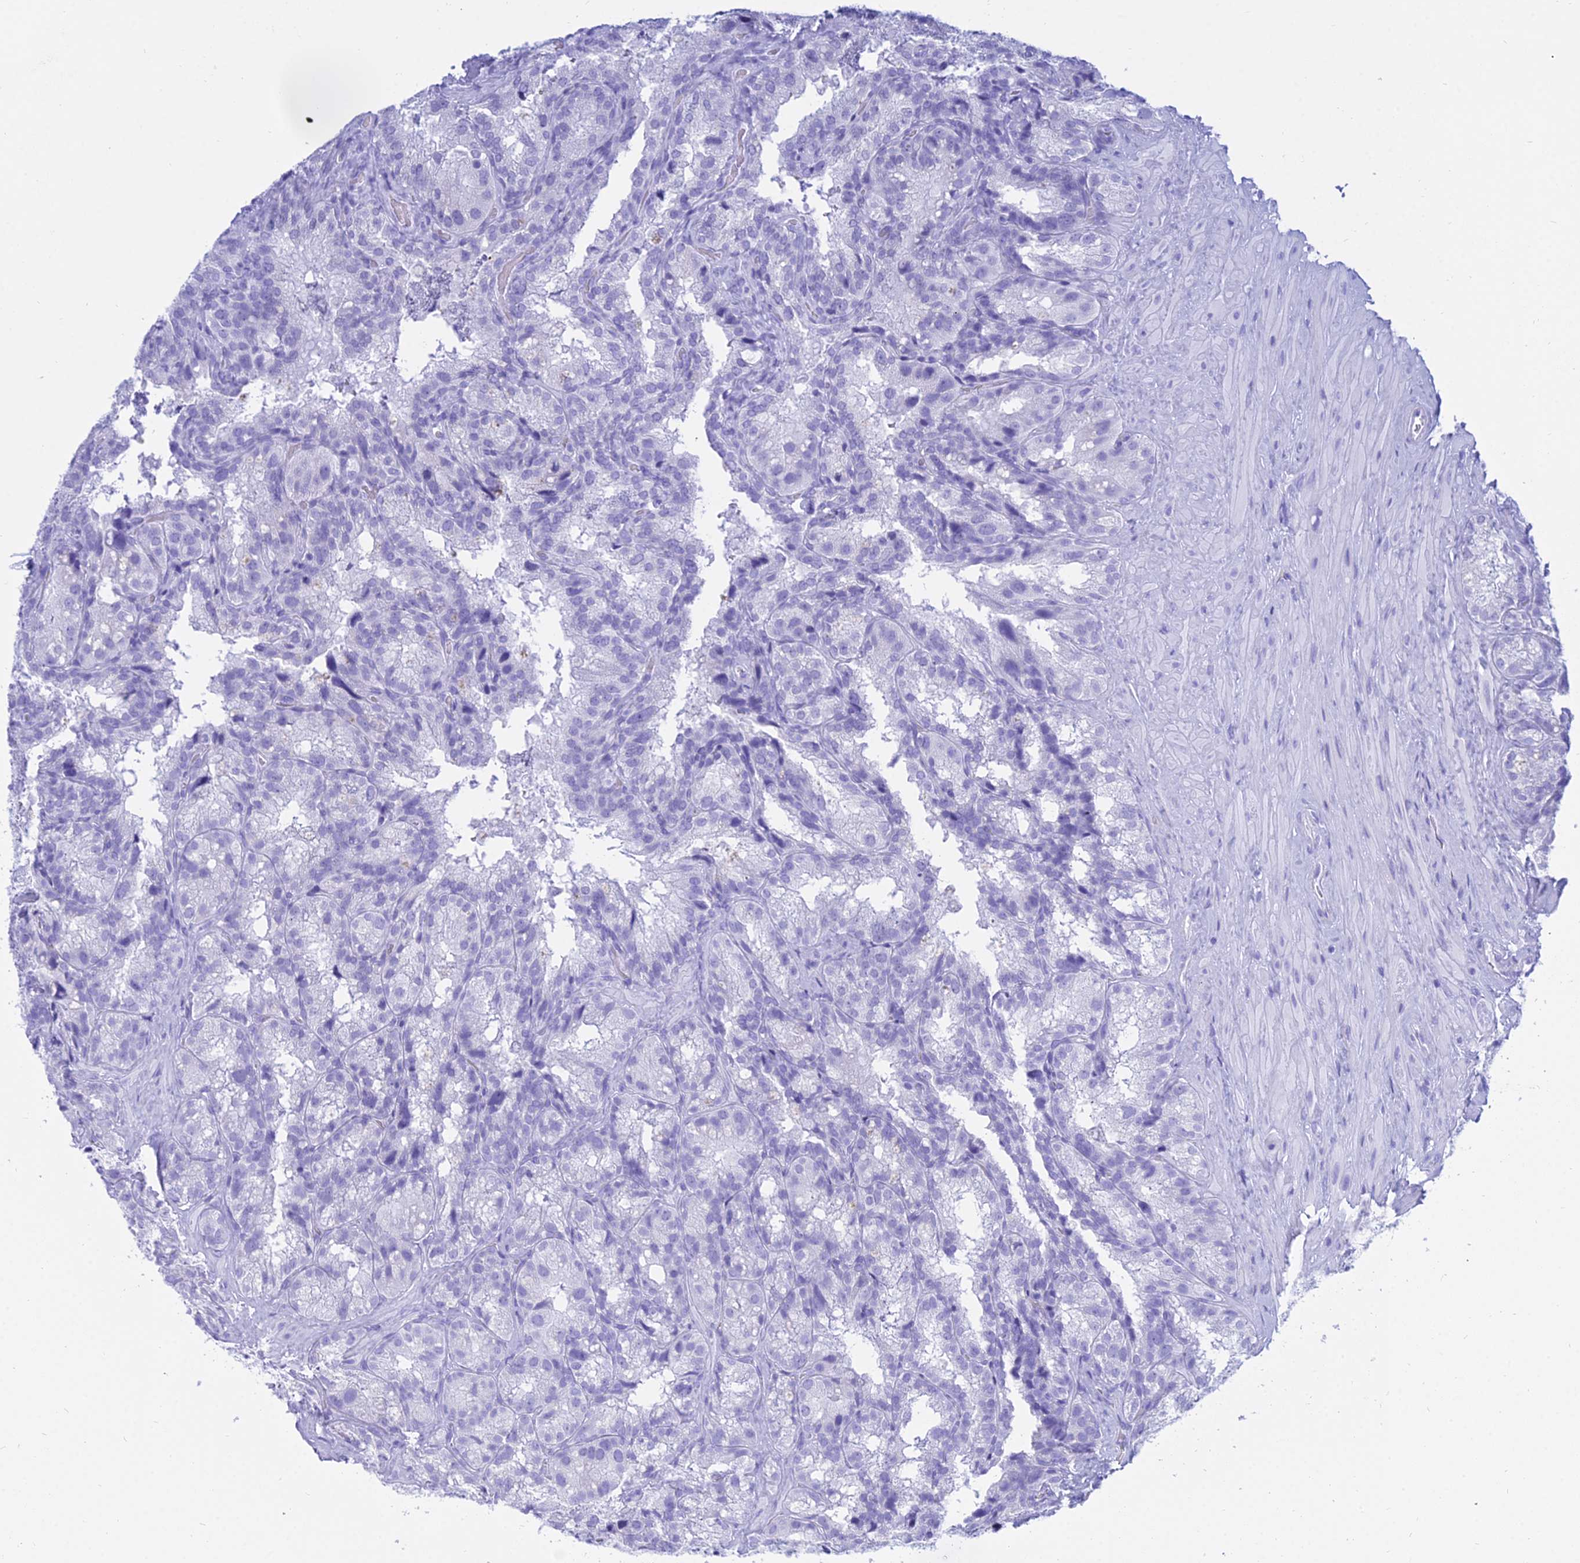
{"staining": {"intensity": "negative", "quantity": "none", "location": "none"}, "tissue": "seminal vesicle", "cell_type": "Glandular cells", "image_type": "normal", "snomed": [{"axis": "morphology", "description": "Normal tissue, NOS"}, {"axis": "topography", "description": "Seminal veicle"}], "caption": "This histopathology image is of normal seminal vesicle stained with IHC to label a protein in brown with the nuclei are counter-stained blue. There is no expression in glandular cells. Nuclei are stained in blue.", "gene": "PATE4", "patient": {"sex": "male", "age": 58}}